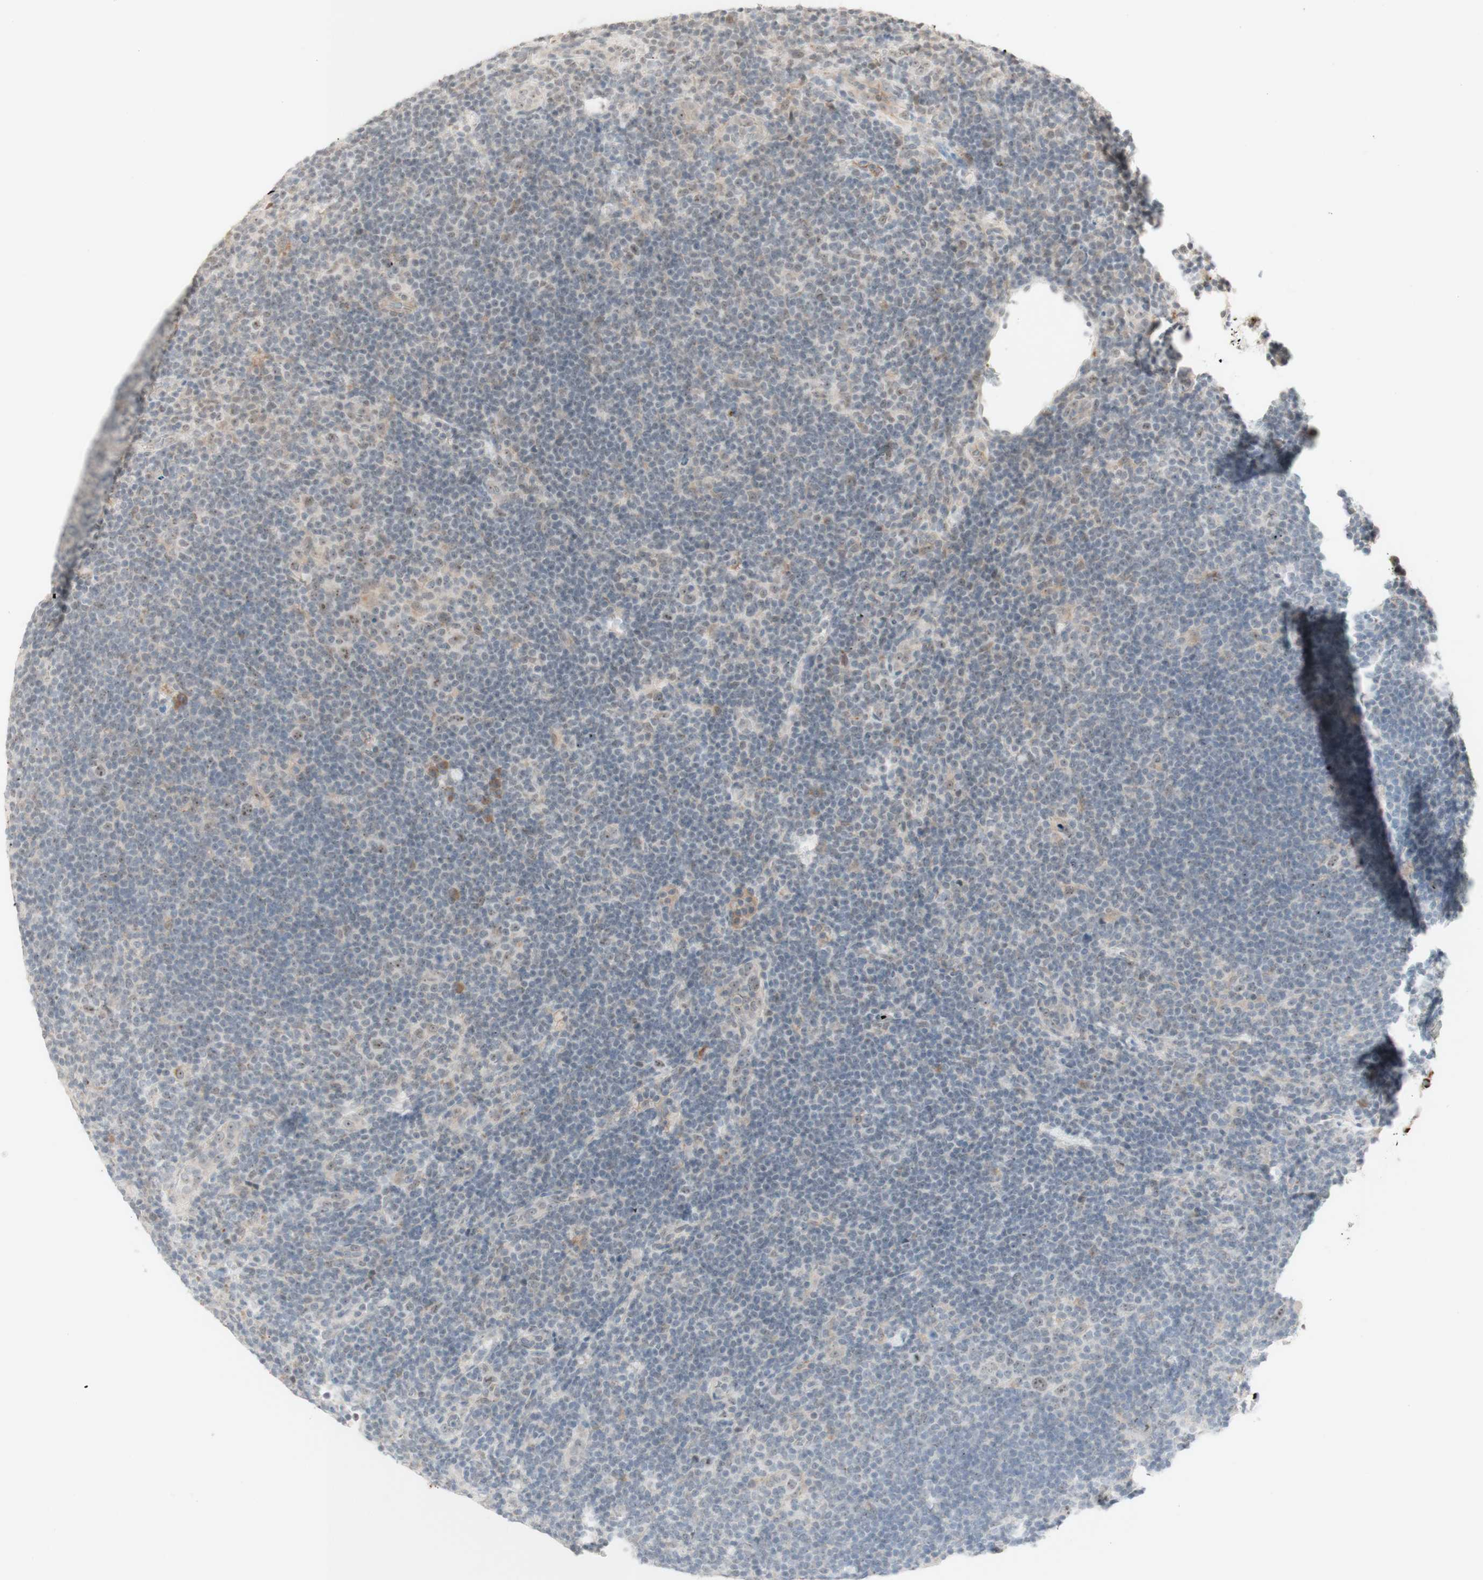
{"staining": {"intensity": "negative", "quantity": "none", "location": "none"}, "tissue": "lymphoma", "cell_type": "Tumor cells", "image_type": "cancer", "snomed": [{"axis": "morphology", "description": "Hodgkin's disease, NOS"}, {"axis": "topography", "description": "Lymph node"}], "caption": "DAB immunohistochemical staining of human Hodgkin's disease demonstrates no significant positivity in tumor cells.", "gene": "PLCD4", "patient": {"sex": "female", "age": 57}}